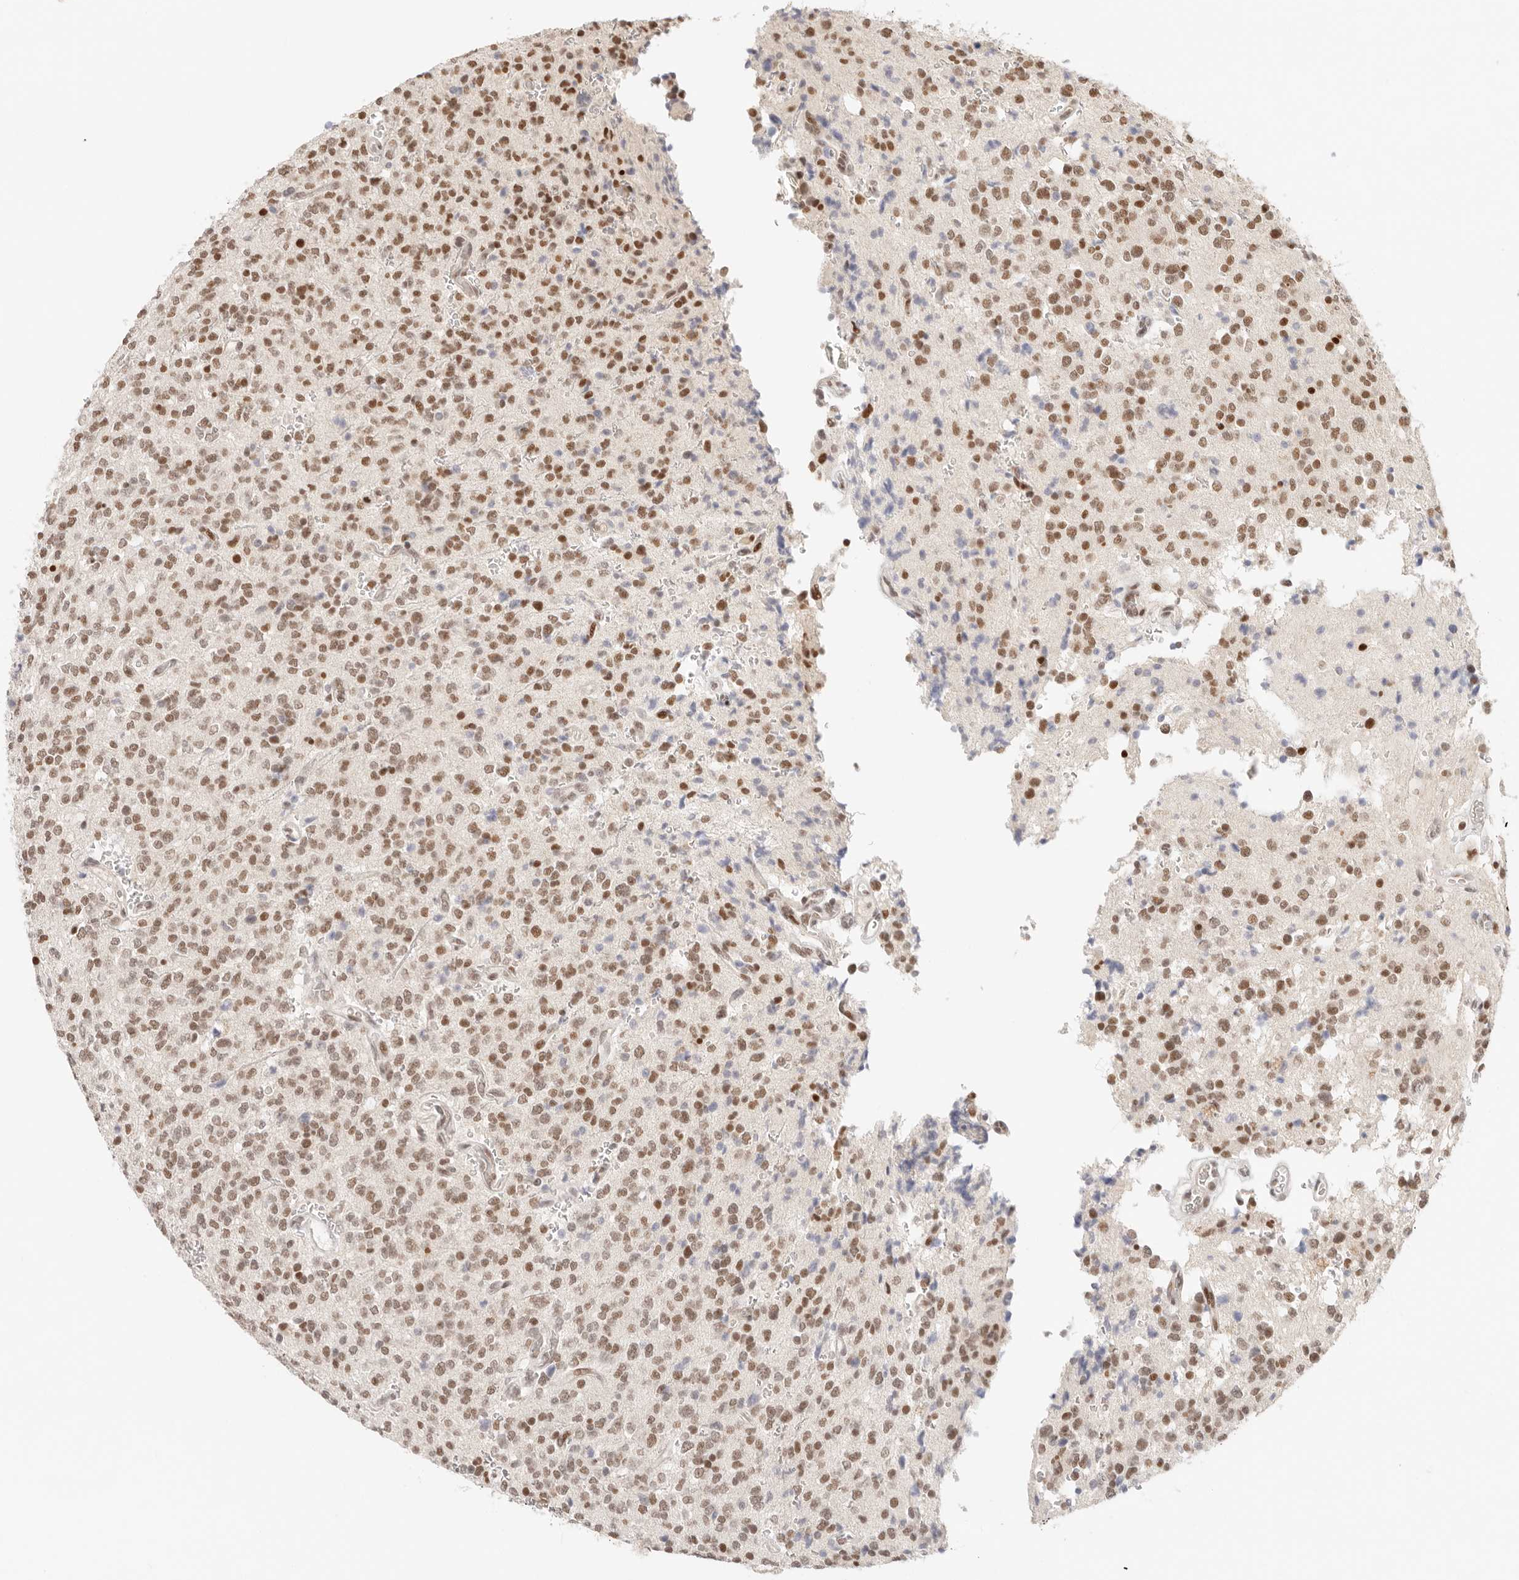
{"staining": {"intensity": "moderate", "quantity": ">75%", "location": "nuclear"}, "tissue": "glioma", "cell_type": "Tumor cells", "image_type": "cancer", "snomed": [{"axis": "morphology", "description": "Glioma, malignant, High grade"}, {"axis": "topography", "description": "Brain"}], "caption": "This photomicrograph demonstrates glioma stained with immunohistochemistry to label a protein in brown. The nuclear of tumor cells show moderate positivity for the protein. Nuclei are counter-stained blue.", "gene": "HOXC5", "patient": {"sex": "male", "age": 34}}